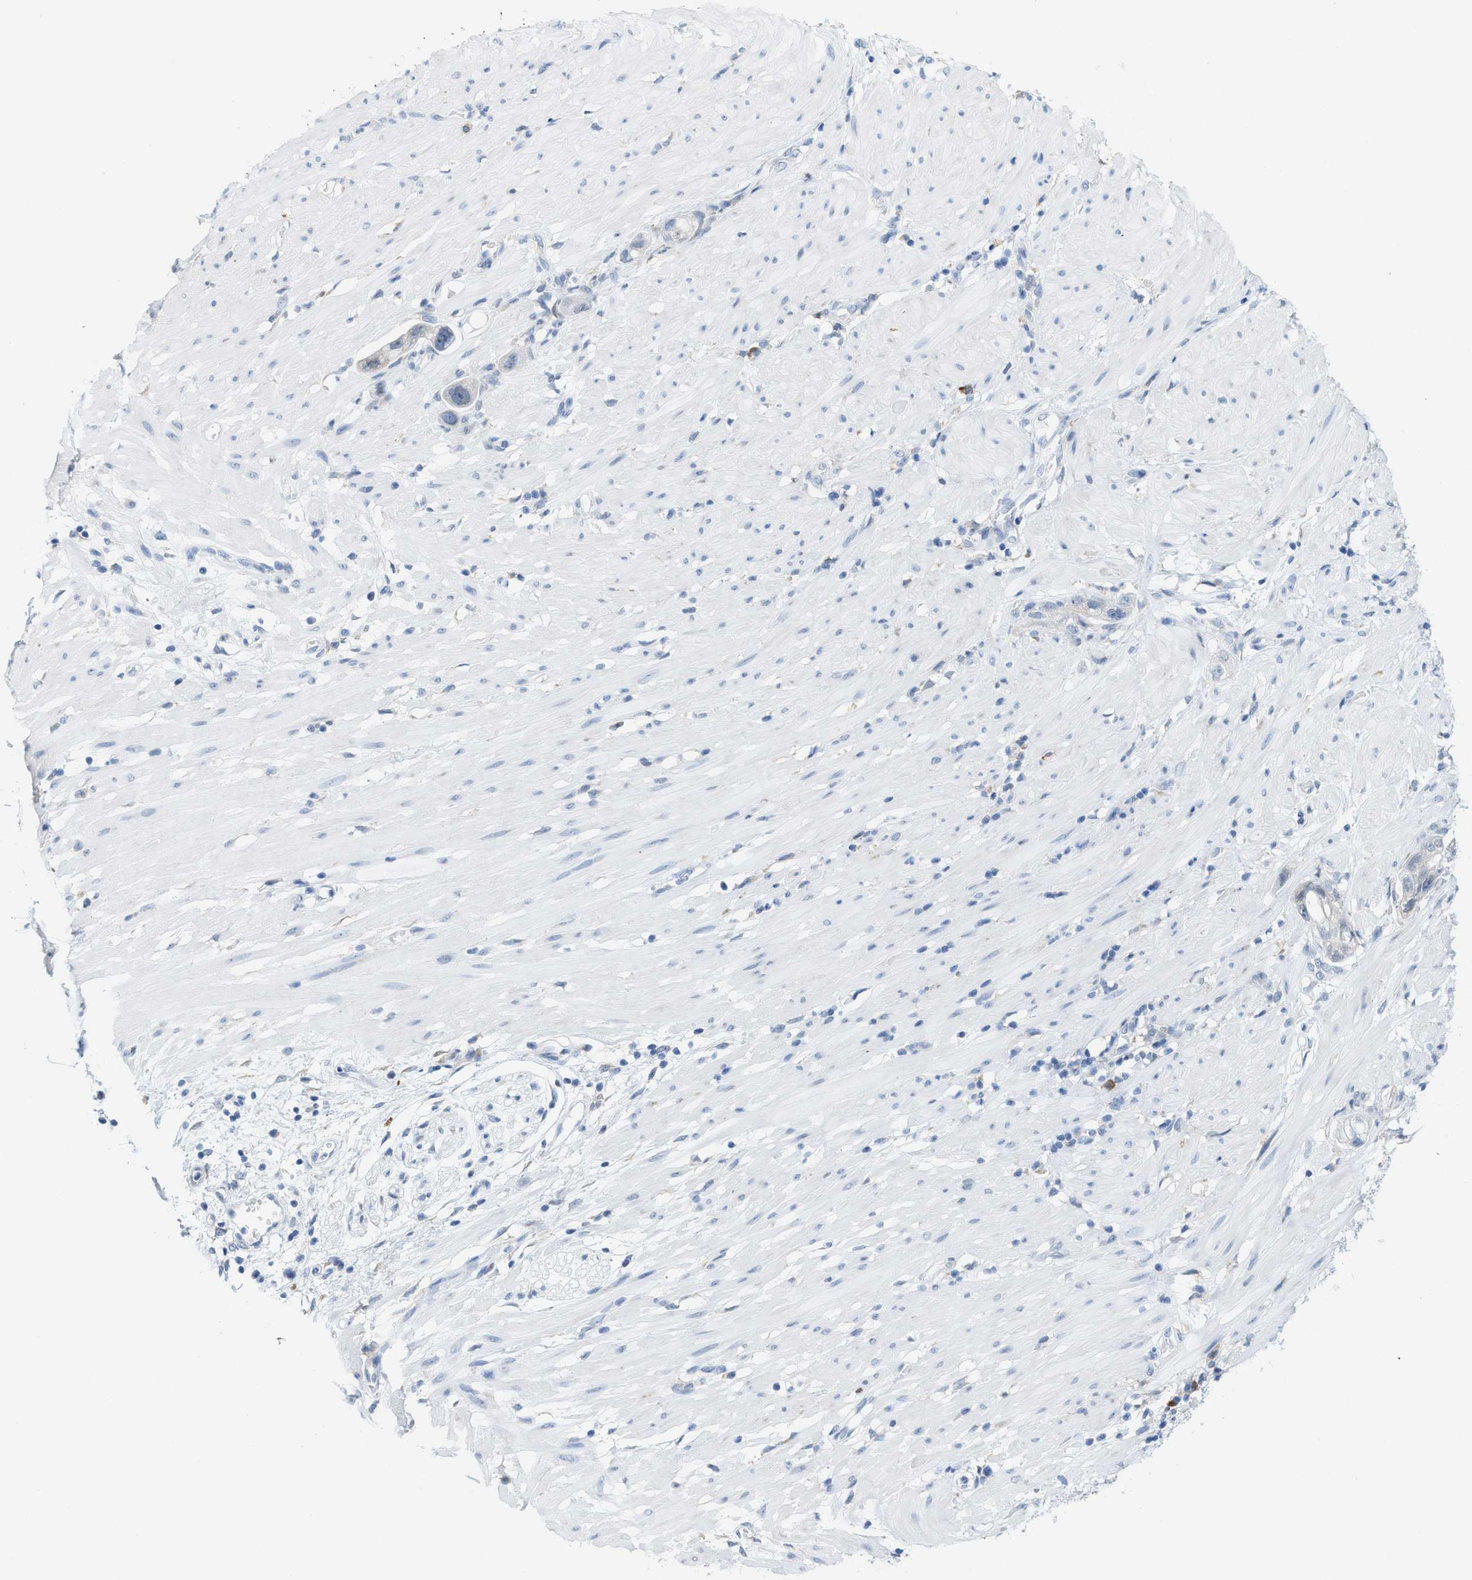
{"staining": {"intensity": "negative", "quantity": "none", "location": "none"}, "tissue": "stomach cancer", "cell_type": "Tumor cells", "image_type": "cancer", "snomed": [{"axis": "morphology", "description": "Adenocarcinoma, NOS"}, {"axis": "topography", "description": "Stomach"}, {"axis": "topography", "description": "Stomach, lower"}], "caption": "This is an IHC image of adenocarcinoma (stomach). There is no expression in tumor cells.", "gene": "KIFC3", "patient": {"sex": "female", "age": 48}}